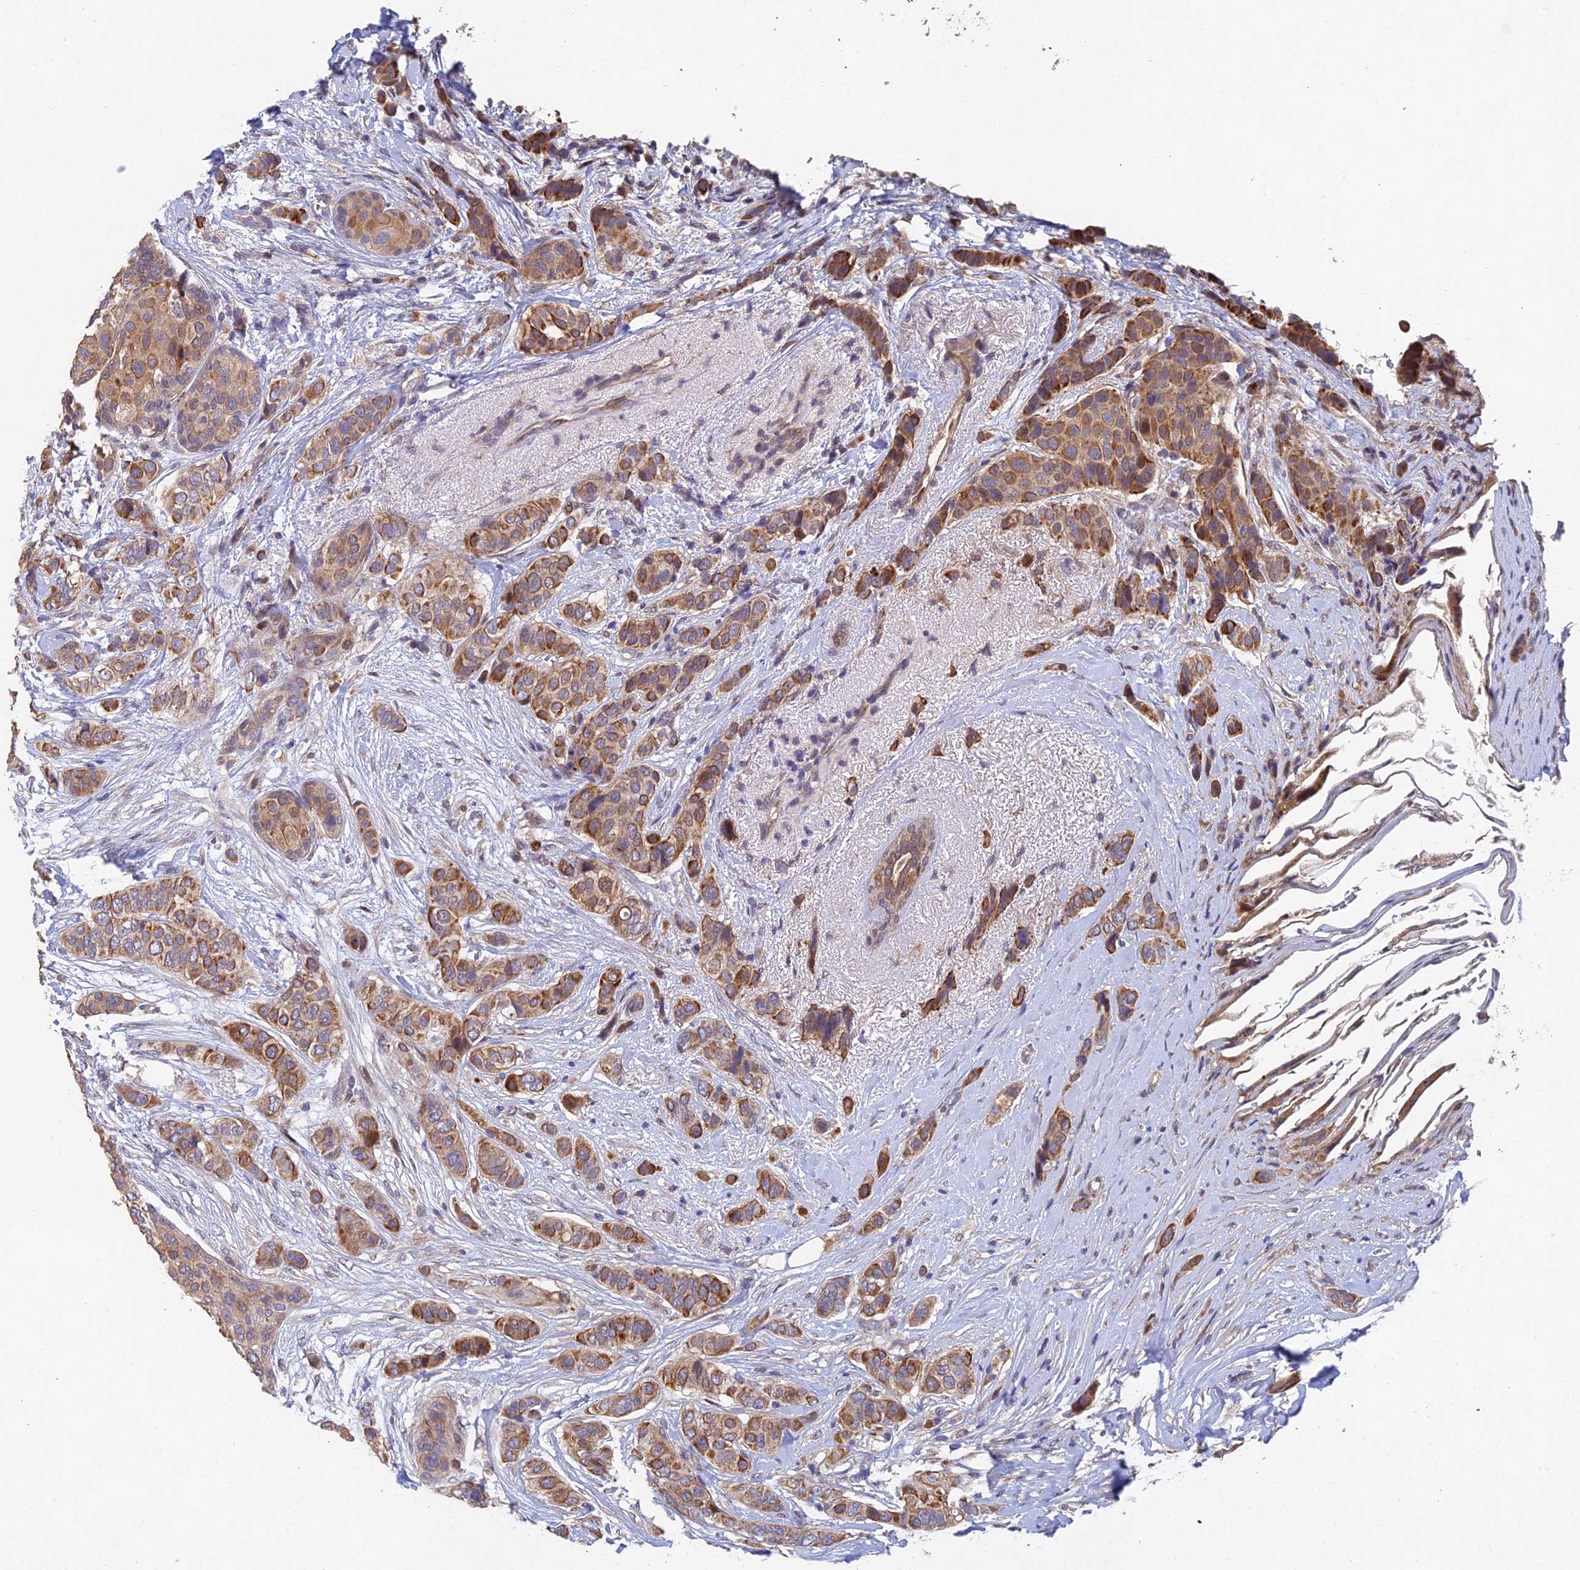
{"staining": {"intensity": "moderate", "quantity": ">75%", "location": "cytoplasmic/membranous"}, "tissue": "breast cancer", "cell_type": "Tumor cells", "image_type": "cancer", "snomed": [{"axis": "morphology", "description": "Lobular carcinoma"}, {"axis": "topography", "description": "Breast"}], "caption": "Protein staining of breast lobular carcinoma tissue exhibits moderate cytoplasmic/membranous expression in about >75% of tumor cells. Immunohistochemistry stains the protein in brown and the nuclei are stained blue.", "gene": "NSMCE1", "patient": {"sex": "female", "age": 51}}